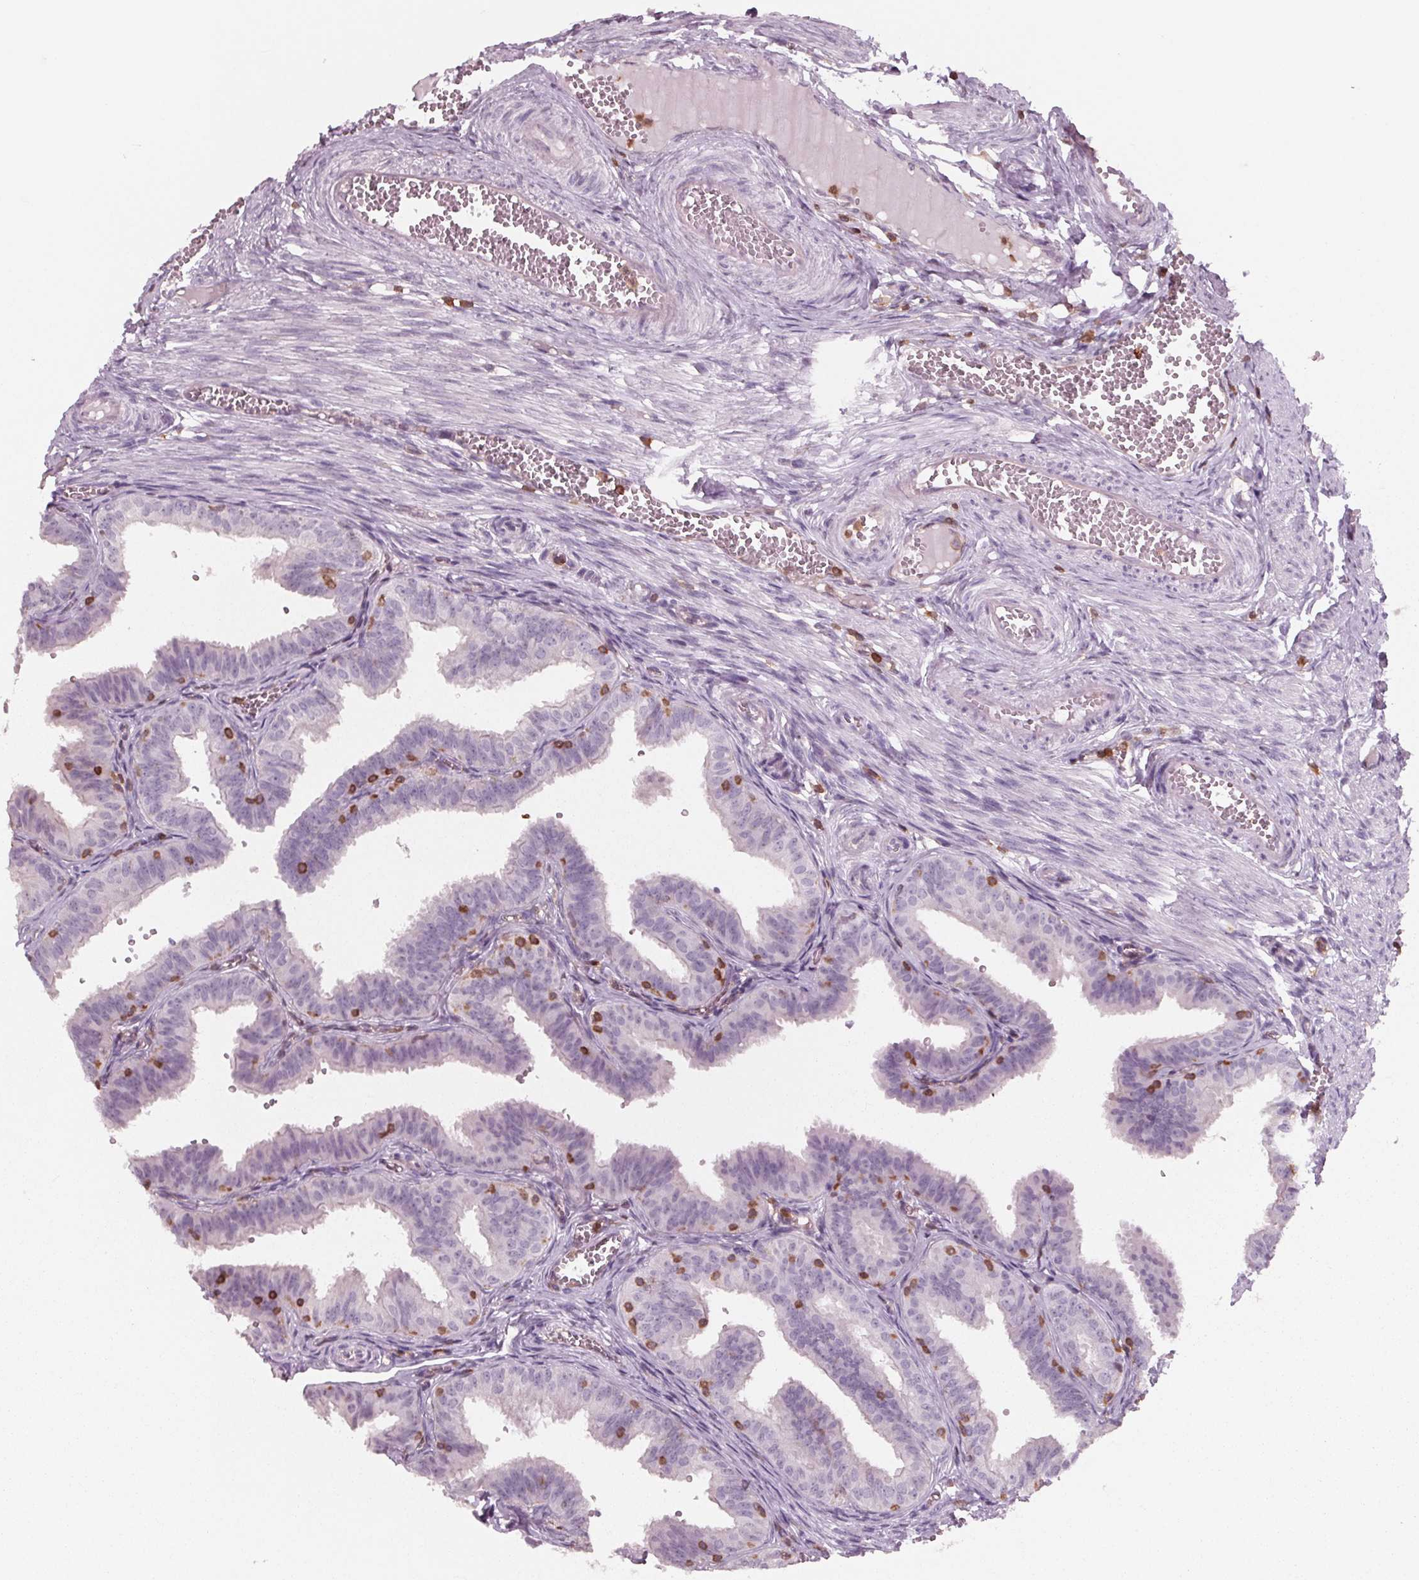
{"staining": {"intensity": "negative", "quantity": "none", "location": "none"}, "tissue": "fallopian tube", "cell_type": "Glandular cells", "image_type": "normal", "snomed": [{"axis": "morphology", "description": "Normal tissue, NOS"}, {"axis": "topography", "description": "Fallopian tube"}], "caption": "Immunohistochemistry photomicrograph of benign human fallopian tube stained for a protein (brown), which demonstrates no expression in glandular cells. Nuclei are stained in blue.", "gene": "ARHGAP25", "patient": {"sex": "female", "age": 25}}